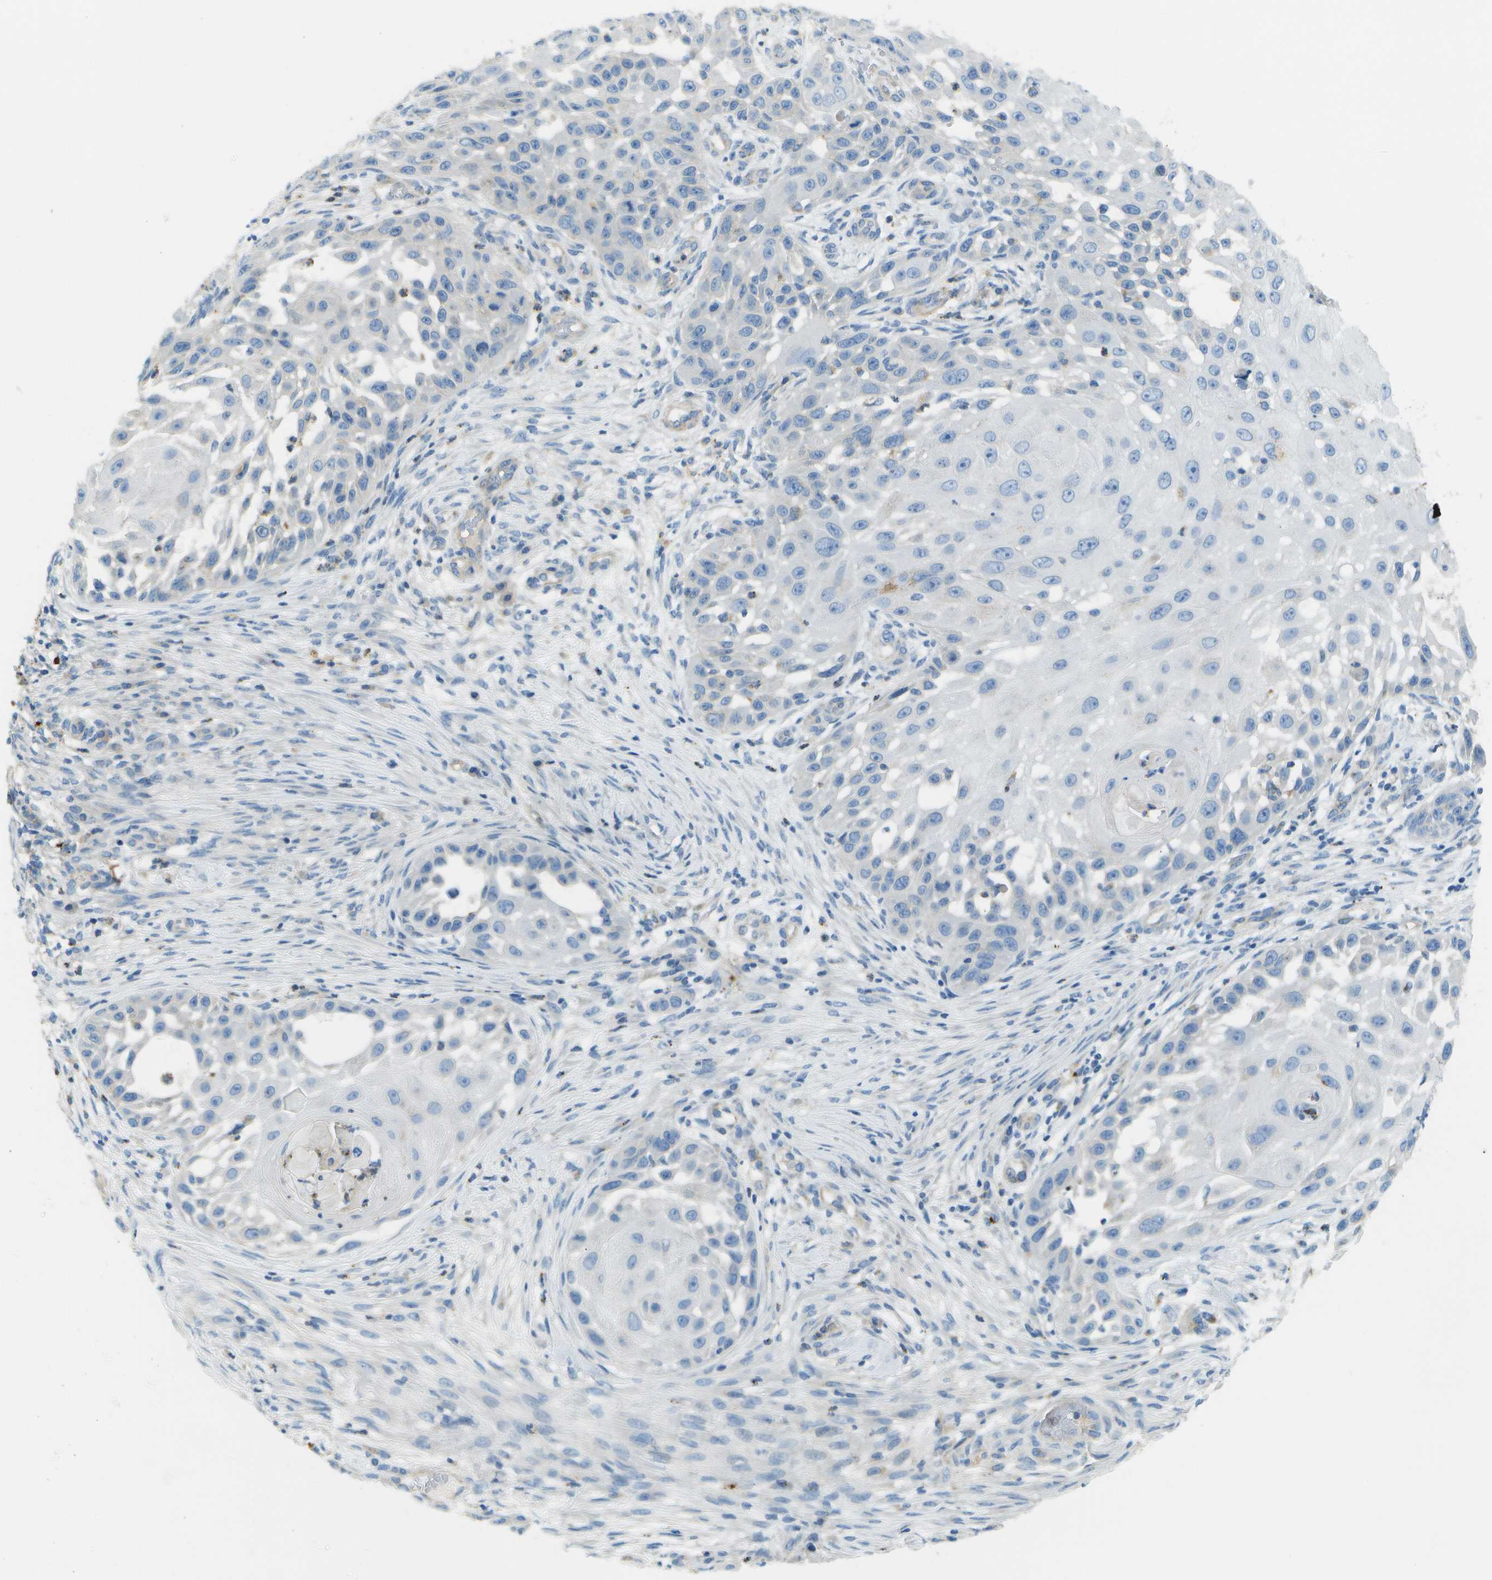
{"staining": {"intensity": "negative", "quantity": "none", "location": "none"}, "tissue": "skin cancer", "cell_type": "Tumor cells", "image_type": "cancer", "snomed": [{"axis": "morphology", "description": "Squamous cell carcinoma, NOS"}, {"axis": "topography", "description": "Skin"}], "caption": "IHC histopathology image of neoplastic tissue: human skin cancer stained with DAB (3,3'-diaminobenzidine) displays no significant protein expression in tumor cells.", "gene": "MYH11", "patient": {"sex": "female", "age": 44}}